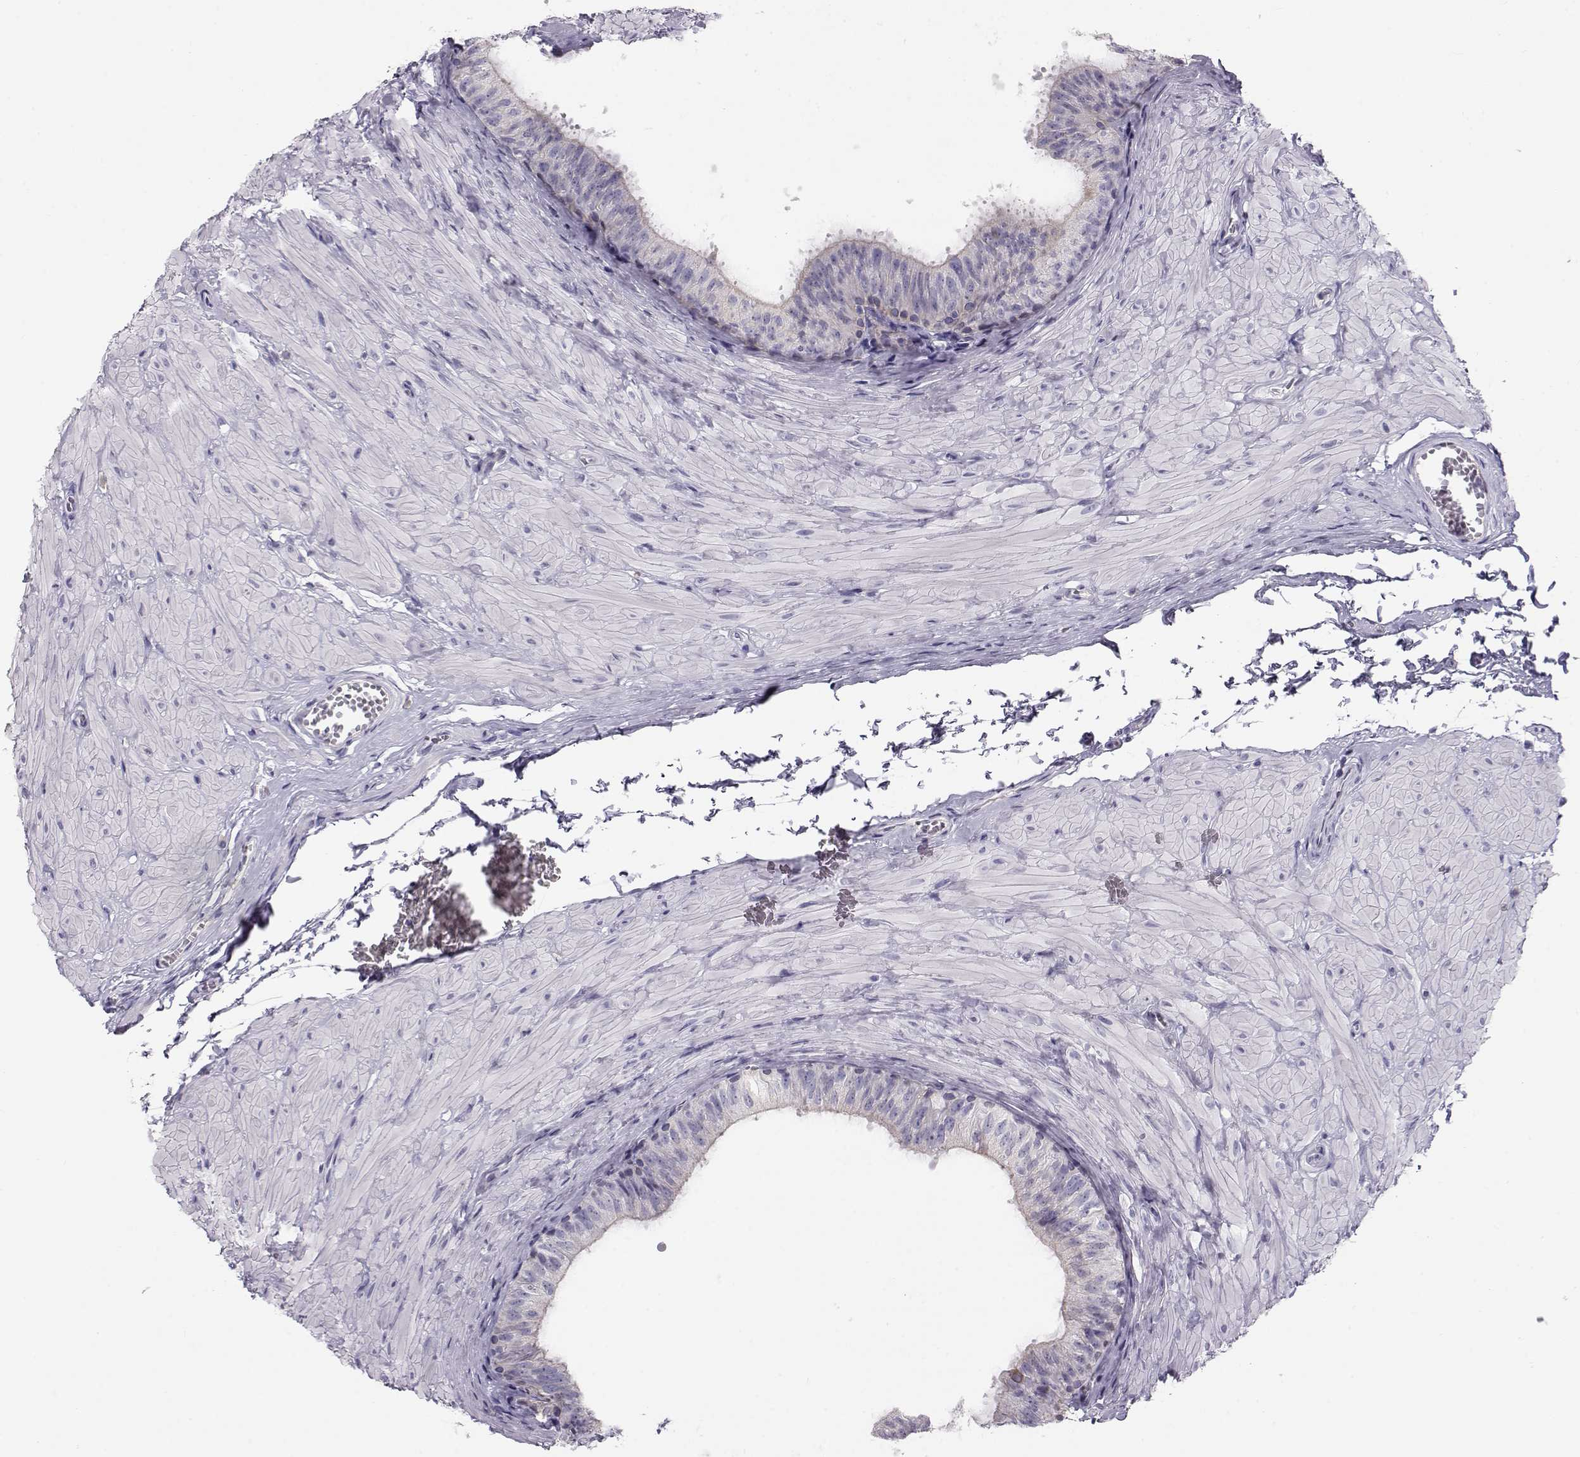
{"staining": {"intensity": "negative", "quantity": "none", "location": "none"}, "tissue": "epididymis", "cell_type": "Glandular cells", "image_type": "normal", "snomed": [{"axis": "morphology", "description": "Normal tissue, NOS"}, {"axis": "topography", "description": "Epididymis"}, {"axis": "topography", "description": "Vas deferens"}], "caption": "Immunohistochemistry (IHC) of benign human epididymis exhibits no expression in glandular cells. (DAB immunohistochemistry (IHC) visualized using brightfield microscopy, high magnification).", "gene": "GPR26", "patient": {"sex": "male", "age": 23}}